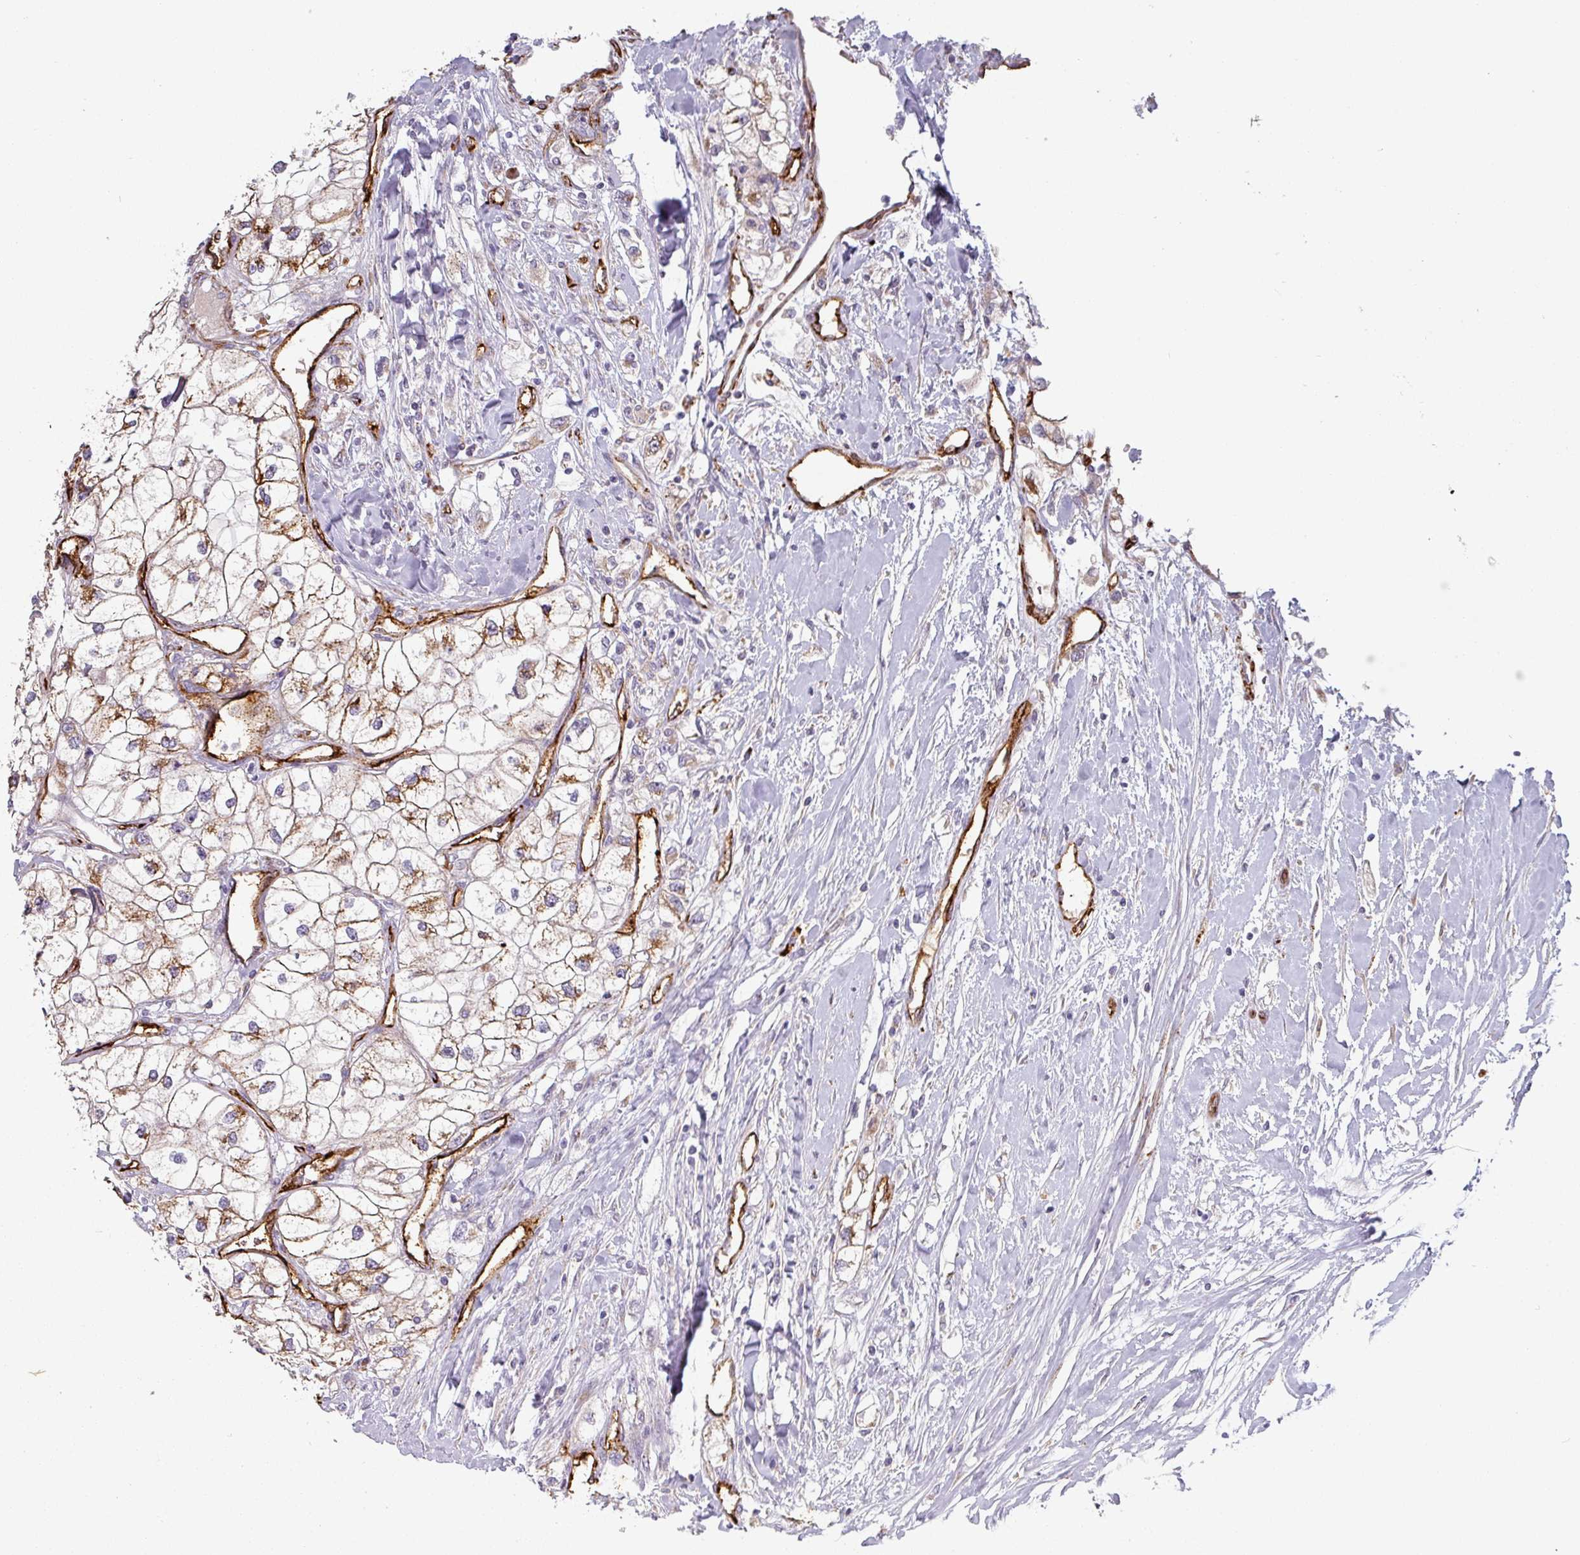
{"staining": {"intensity": "moderate", "quantity": "25%-75%", "location": "cytoplasmic/membranous"}, "tissue": "renal cancer", "cell_type": "Tumor cells", "image_type": "cancer", "snomed": [{"axis": "morphology", "description": "Adenocarcinoma, NOS"}, {"axis": "topography", "description": "Kidney"}], "caption": "Tumor cells reveal medium levels of moderate cytoplasmic/membranous positivity in approximately 25%-75% of cells in human renal cancer.", "gene": "PRODH2", "patient": {"sex": "male", "age": 59}}